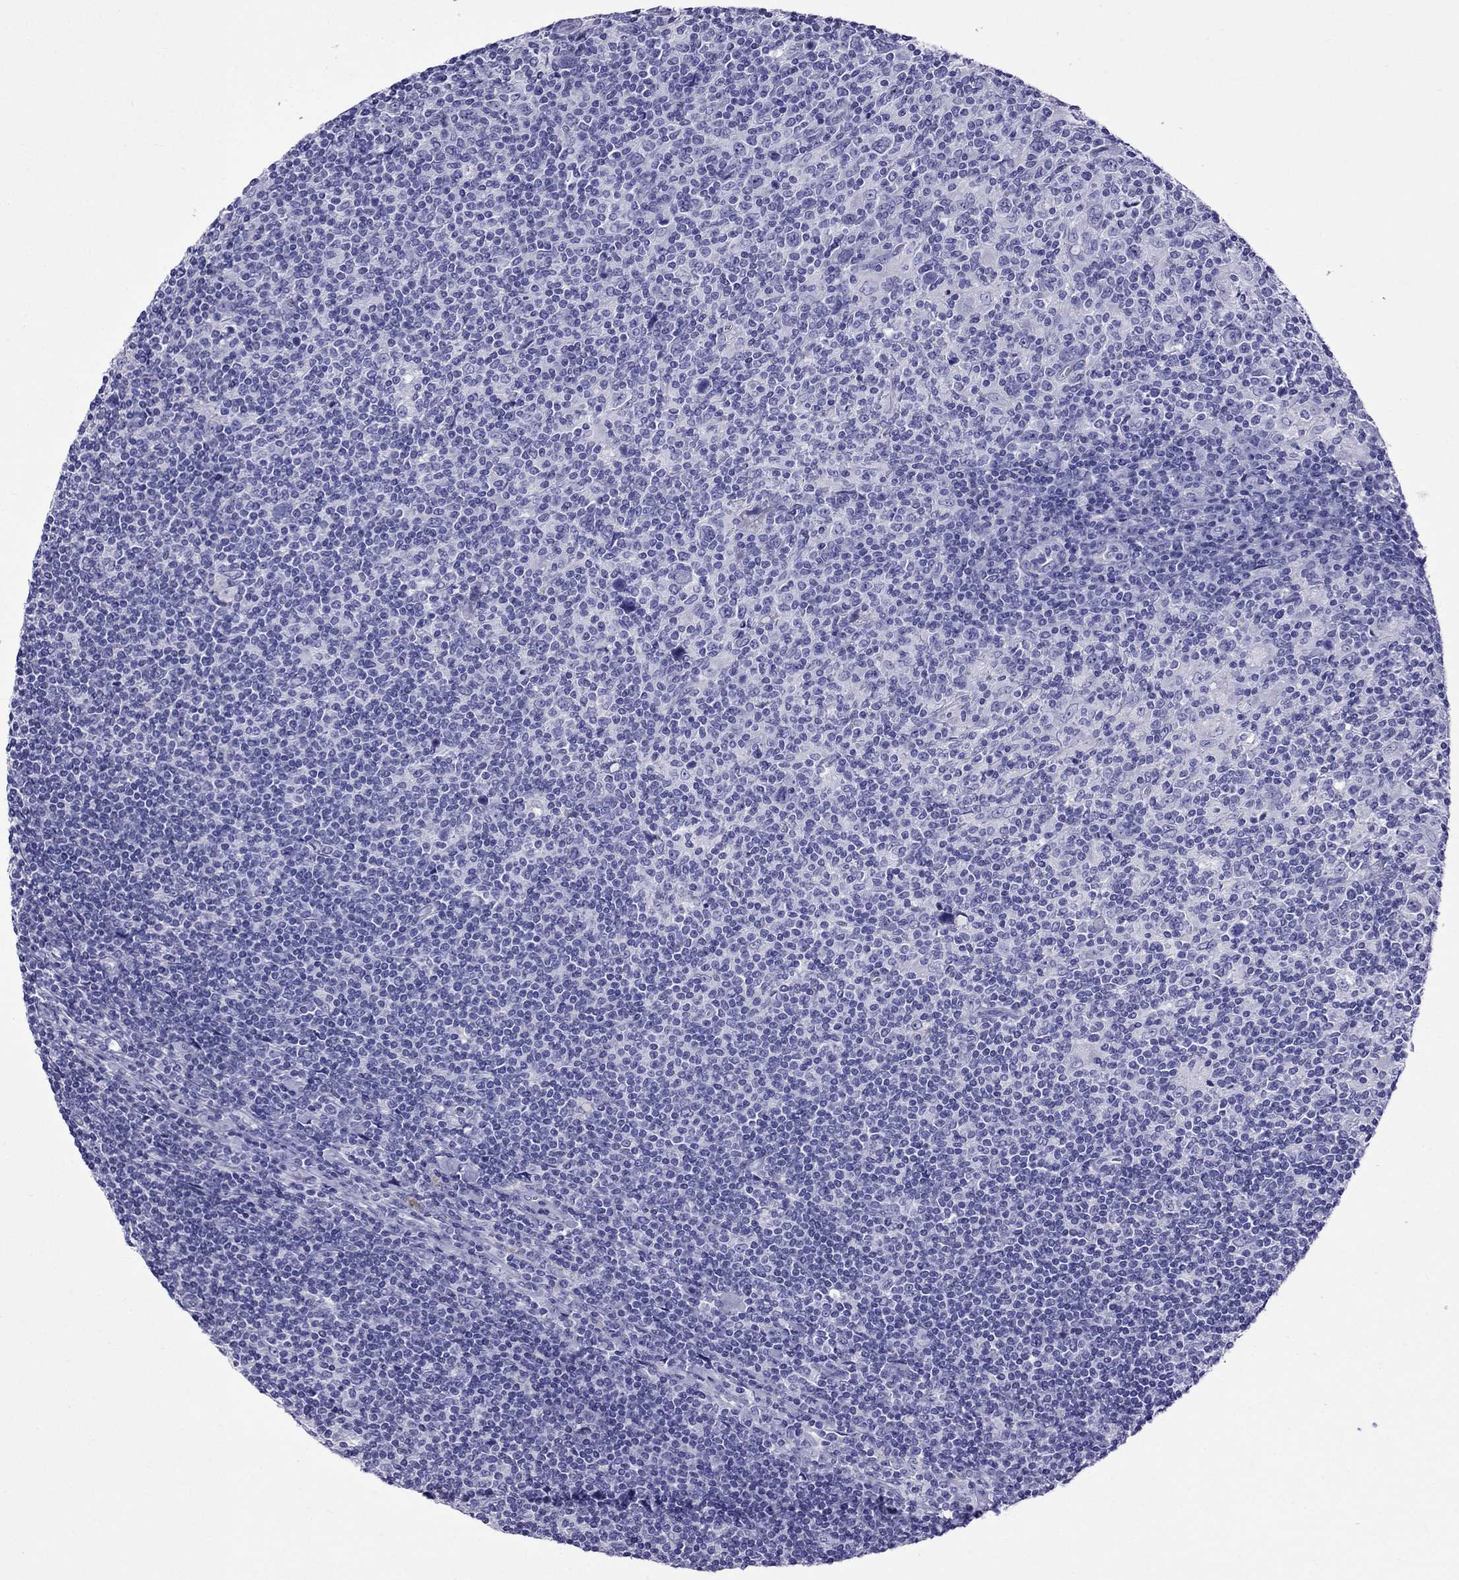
{"staining": {"intensity": "negative", "quantity": "none", "location": "none"}, "tissue": "lymphoma", "cell_type": "Tumor cells", "image_type": "cancer", "snomed": [{"axis": "morphology", "description": "Hodgkin's disease, NOS"}, {"axis": "topography", "description": "Lymph node"}], "caption": "Tumor cells are negative for brown protein staining in lymphoma.", "gene": "CRYBA1", "patient": {"sex": "male", "age": 40}}